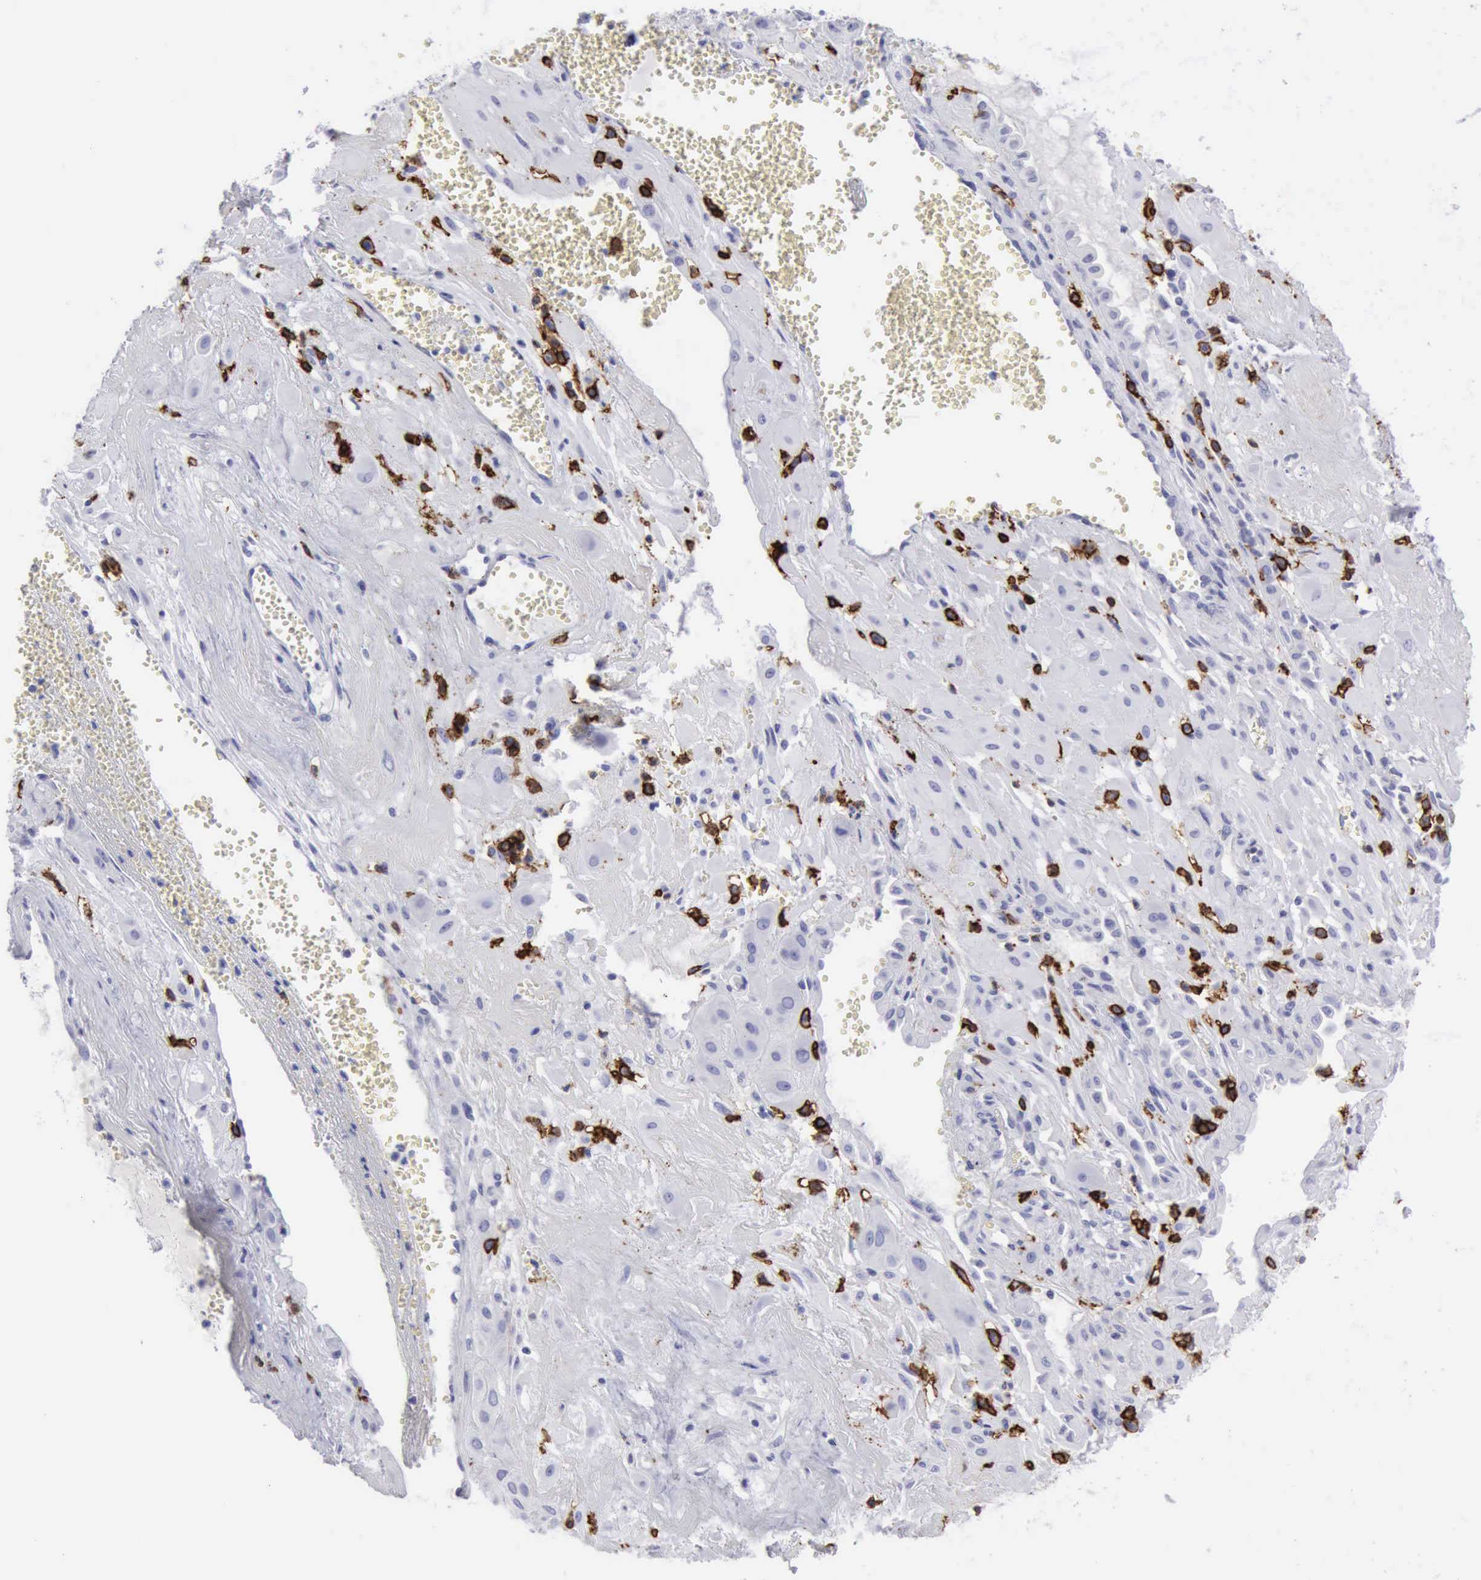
{"staining": {"intensity": "strong", "quantity": "<25%", "location": "cytoplasmic/membranous,nuclear"}, "tissue": "cervical cancer", "cell_type": "Tumor cells", "image_type": "cancer", "snomed": [{"axis": "morphology", "description": "Squamous cell carcinoma, NOS"}, {"axis": "topography", "description": "Cervix"}], "caption": "Strong cytoplasmic/membranous and nuclear staining for a protein is identified in approximately <25% of tumor cells of cervical cancer using immunohistochemistry (IHC).", "gene": "NCAM1", "patient": {"sex": "female", "age": 34}}